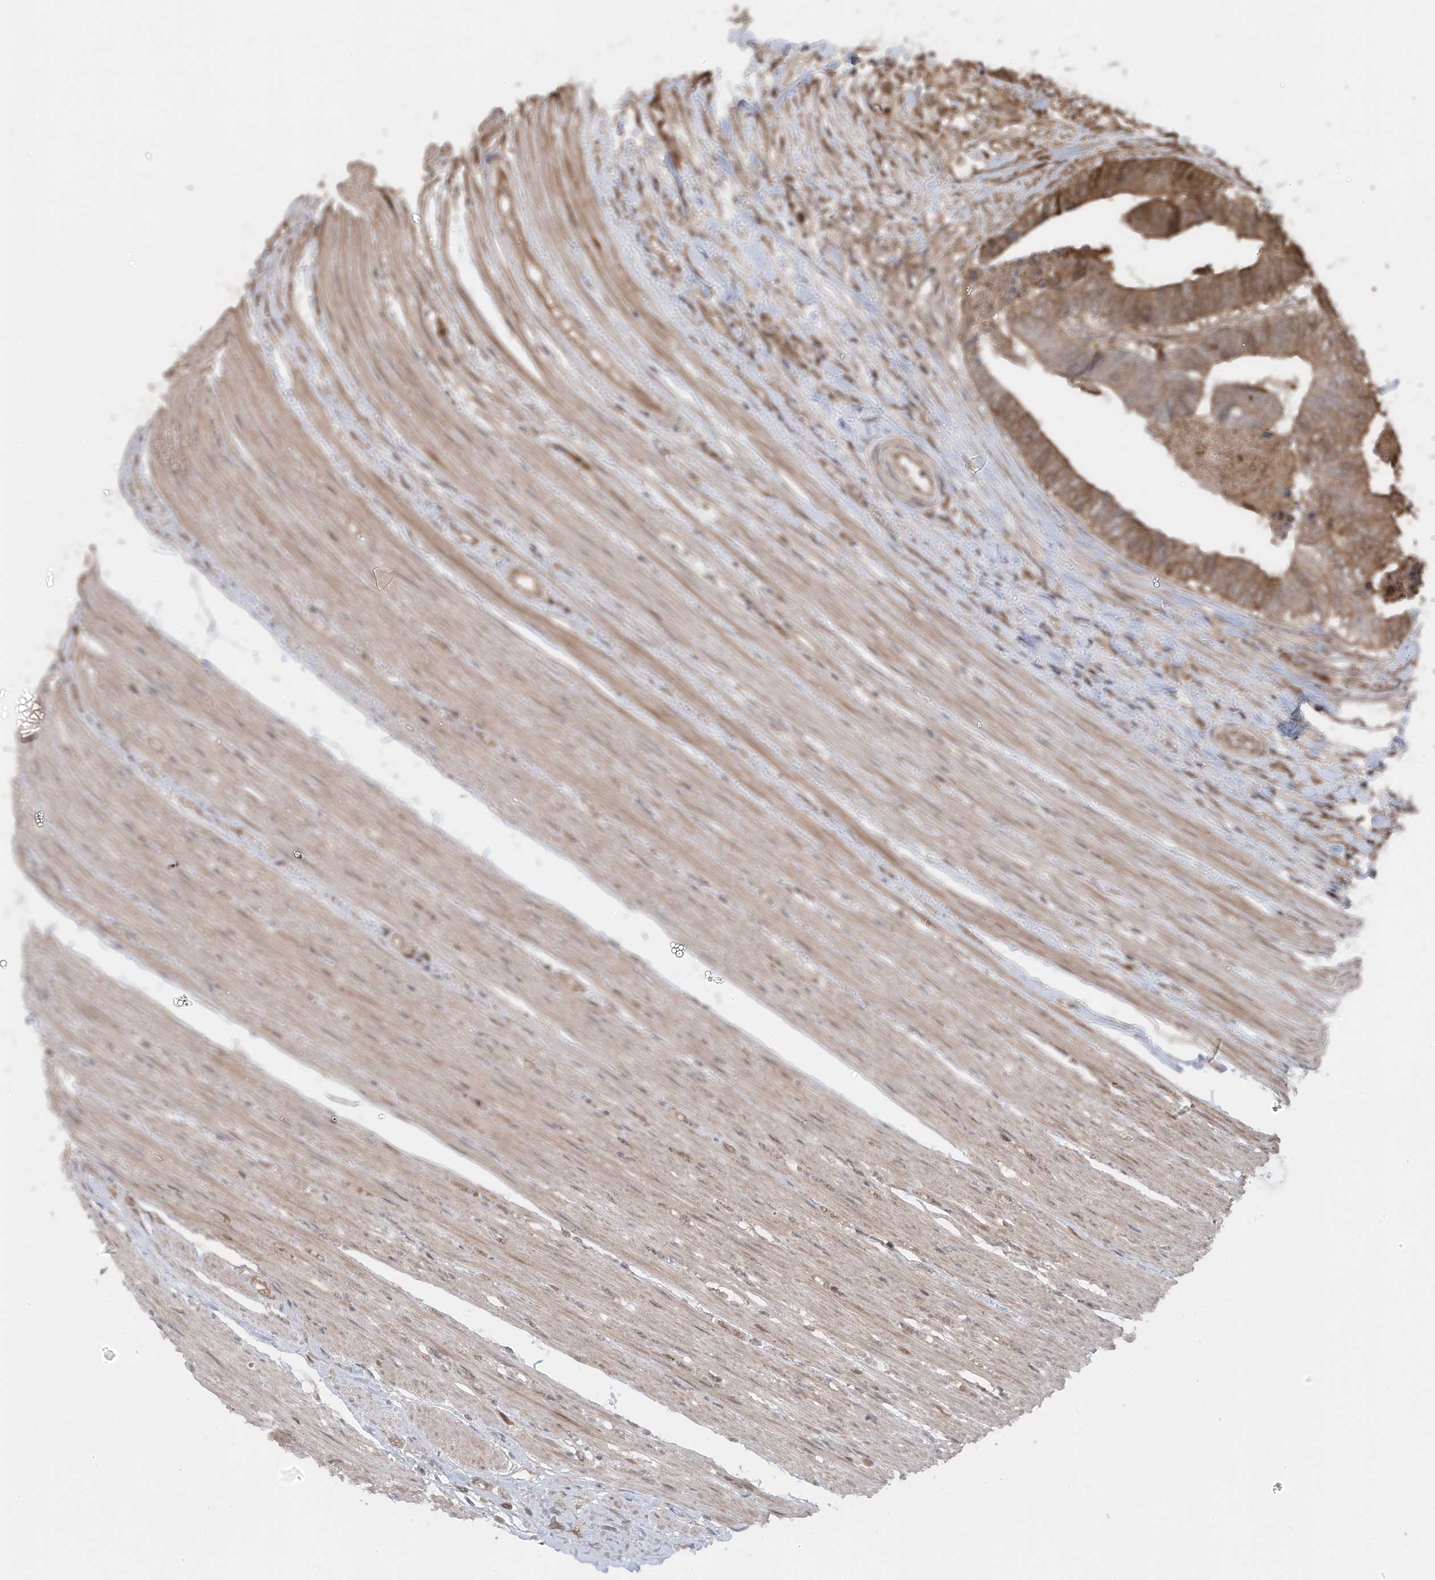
{"staining": {"intensity": "moderate", "quantity": "25%-75%", "location": "cytoplasmic/membranous"}, "tissue": "colorectal cancer", "cell_type": "Tumor cells", "image_type": "cancer", "snomed": [{"axis": "morphology", "description": "Adenocarcinoma, NOS"}, {"axis": "topography", "description": "Rectum"}], "caption": "This micrograph displays colorectal cancer stained with immunohistochemistry to label a protein in brown. The cytoplasmic/membranous of tumor cells show moderate positivity for the protein. Nuclei are counter-stained blue.", "gene": "MAPK1IP1L", "patient": {"sex": "male", "age": 84}}